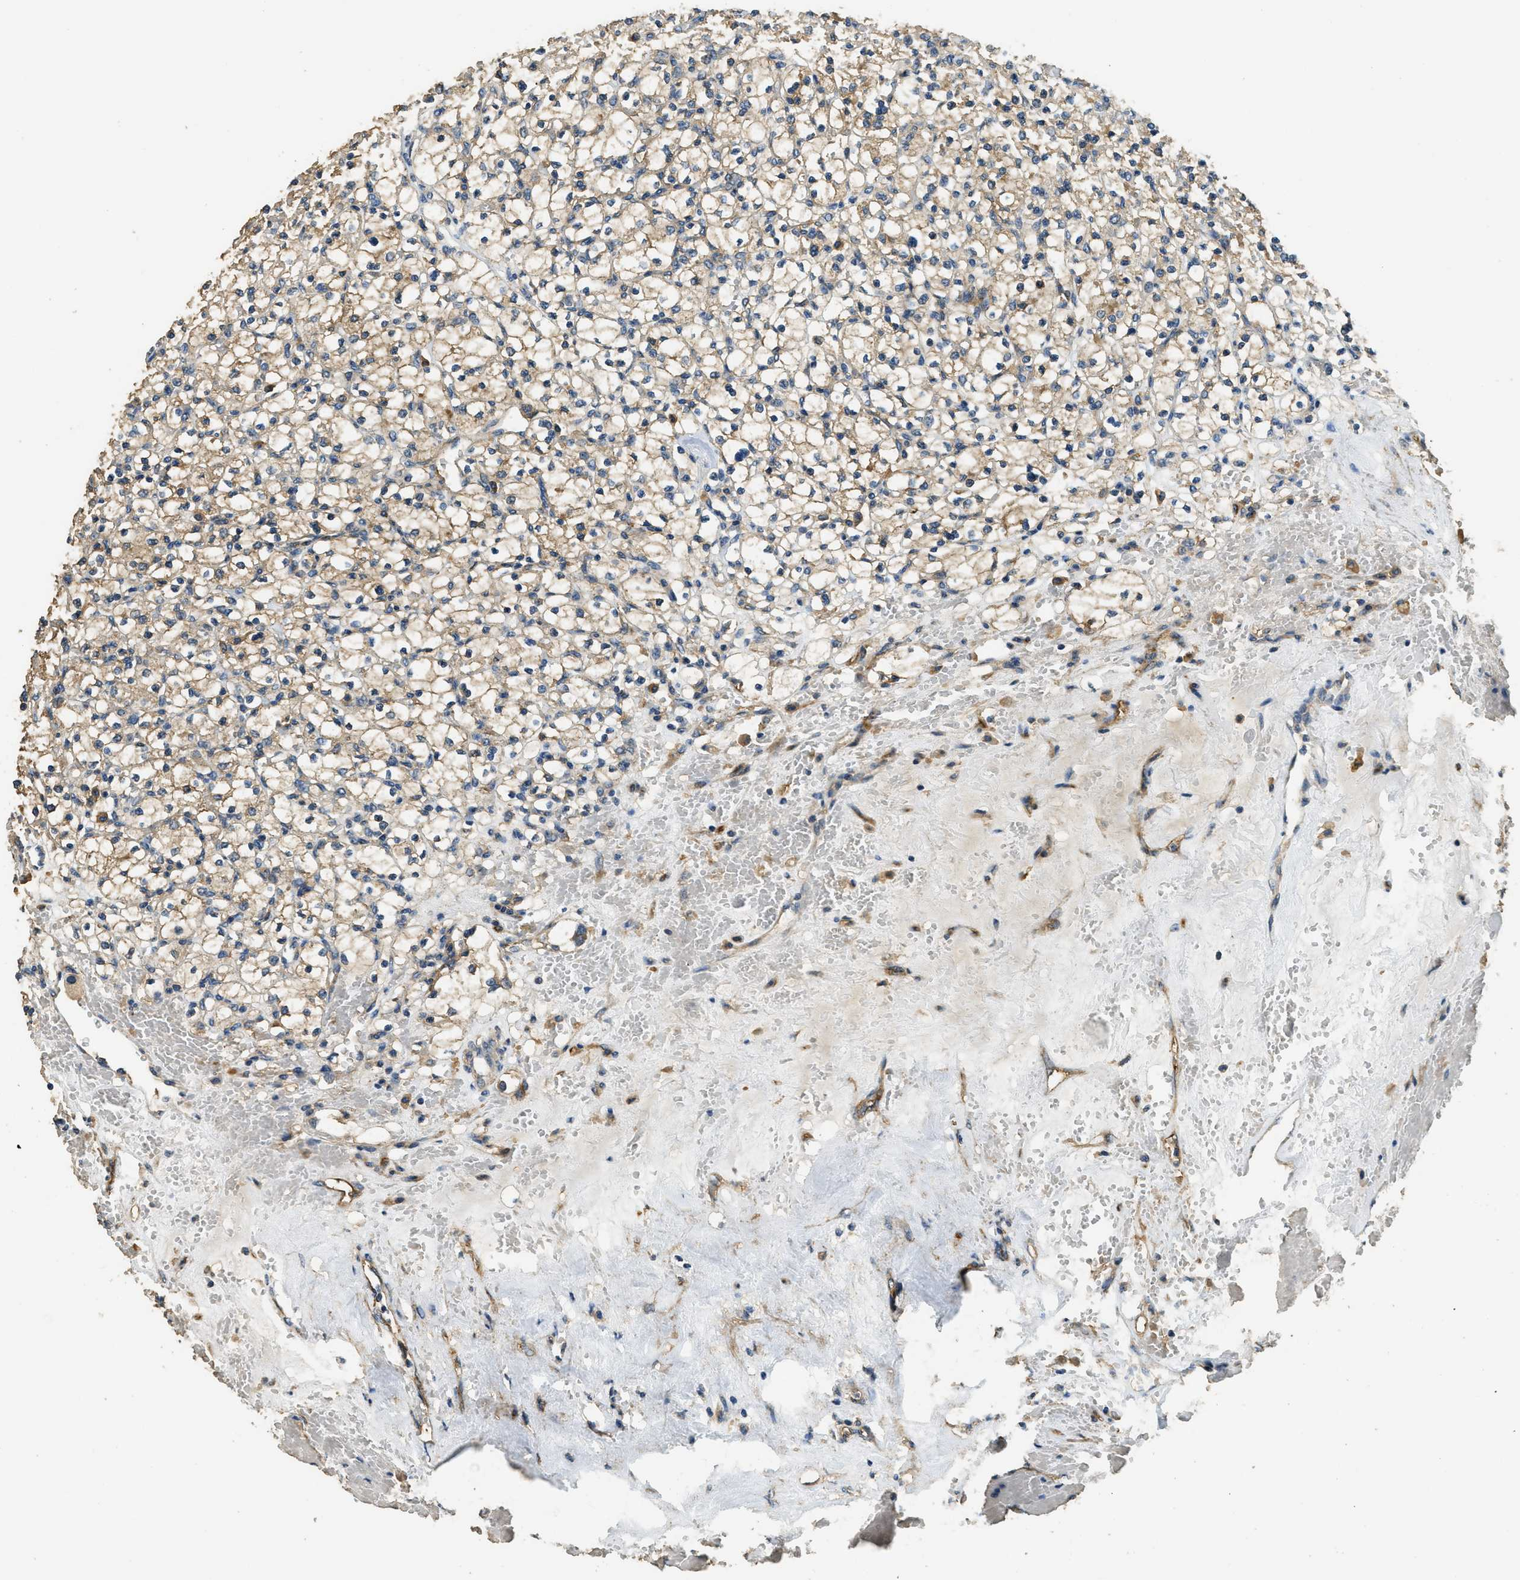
{"staining": {"intensity": "weak", "quantity": ">75%", "location": "cytoplasmic/membranous"}, "tissue": "renal cancer", "cell_type": "Tumor cells", "image_type": "cancer", "snomed": [{"axis": "morphology", "description": "Adenocarcinoma, NOS"}, {"axis": "topography", "description": "Kidney"}], "caption": "Immunohistochemical staining of human renal cancer (adenocarcinoma) demonstrates low levels of weak cytoplasmic/membranous protein positivity in approximately >75% of tumor cells. The staining was performed using DAB (3,3'-diaminobenzidine) to visualize the protein expression in brown, while the nuclei were stained in blue with hematoxylin (Magnification: 20x).", "gene": "CD276", "patient": {"sex": "female", "age": 83}}